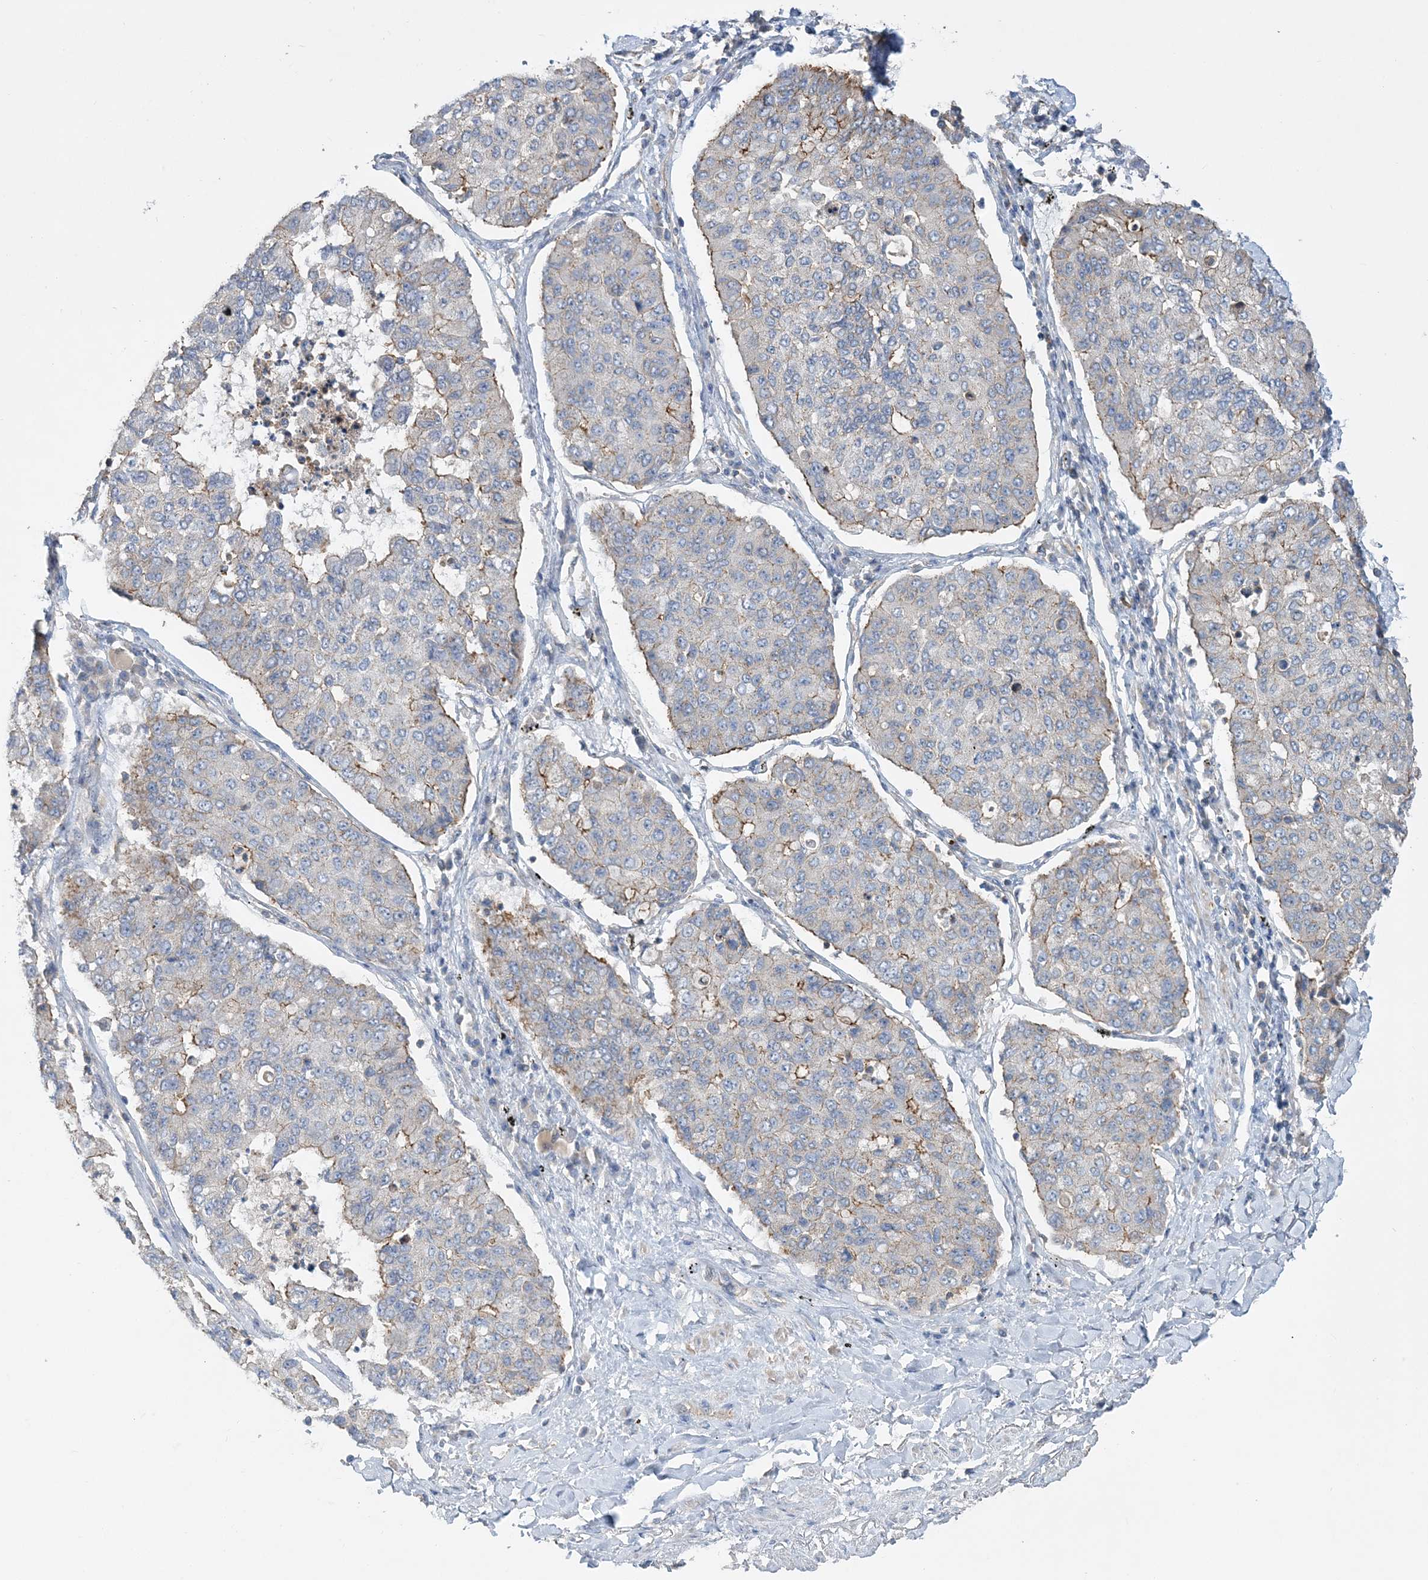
{"staining": {"intensity": "moderate", "quantity": "<25%", "location": "cytoplasmic/membranous"}, "tissue": "lung cancer", "cell_type": "Tumor cells", "image_type": "cancer", "snomed": [{"axis": "morphology", "description": "Squamous cell carcinoma, NOS"}, {"axis": "topography", "description": "Lung"}], "caption": "A low amount of moderate cytoplasmic/membranous positivity is identified in approximately <25% of tumor cells in squamous cell carcinoma (lung) tissue.", "gene": "PIGC", "patient": {"sex": "male", "age": 74}}